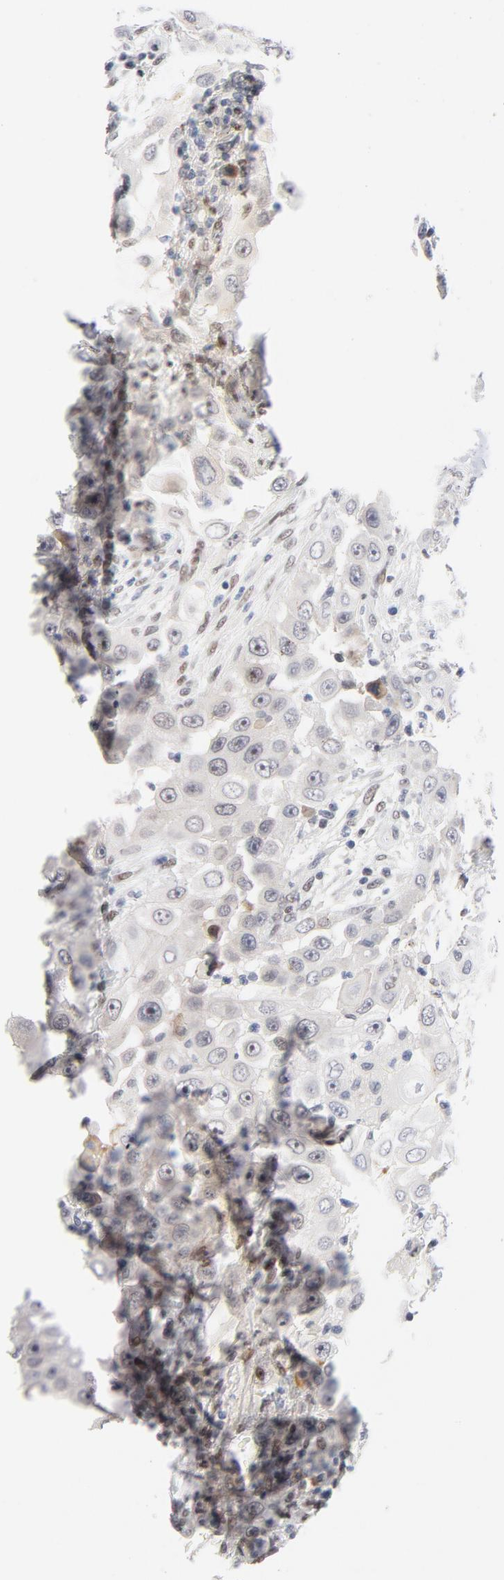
{"staining": {"intensity": "weak", "quantity": "<25%", "location": "cytoplasmic/membranous,nuclear"}, "tissue": "head and neck cancer", "cell_type": "Tumor cells", "image_type": "cancer", "snomed": [{"axis": "morphology", "description": "Carcinoma, NOS"}, {"axis": "topography", "description": "Head-Neck"}], "caption": "Immunohistochemistry (IHC) micrograph of neoplastic tissue: human head and neck cancer stained with DAB reveals no significant protein positivity in tumor cells.", "gene": "NFIC", "patient": {"sex": "male", "age": 87}}